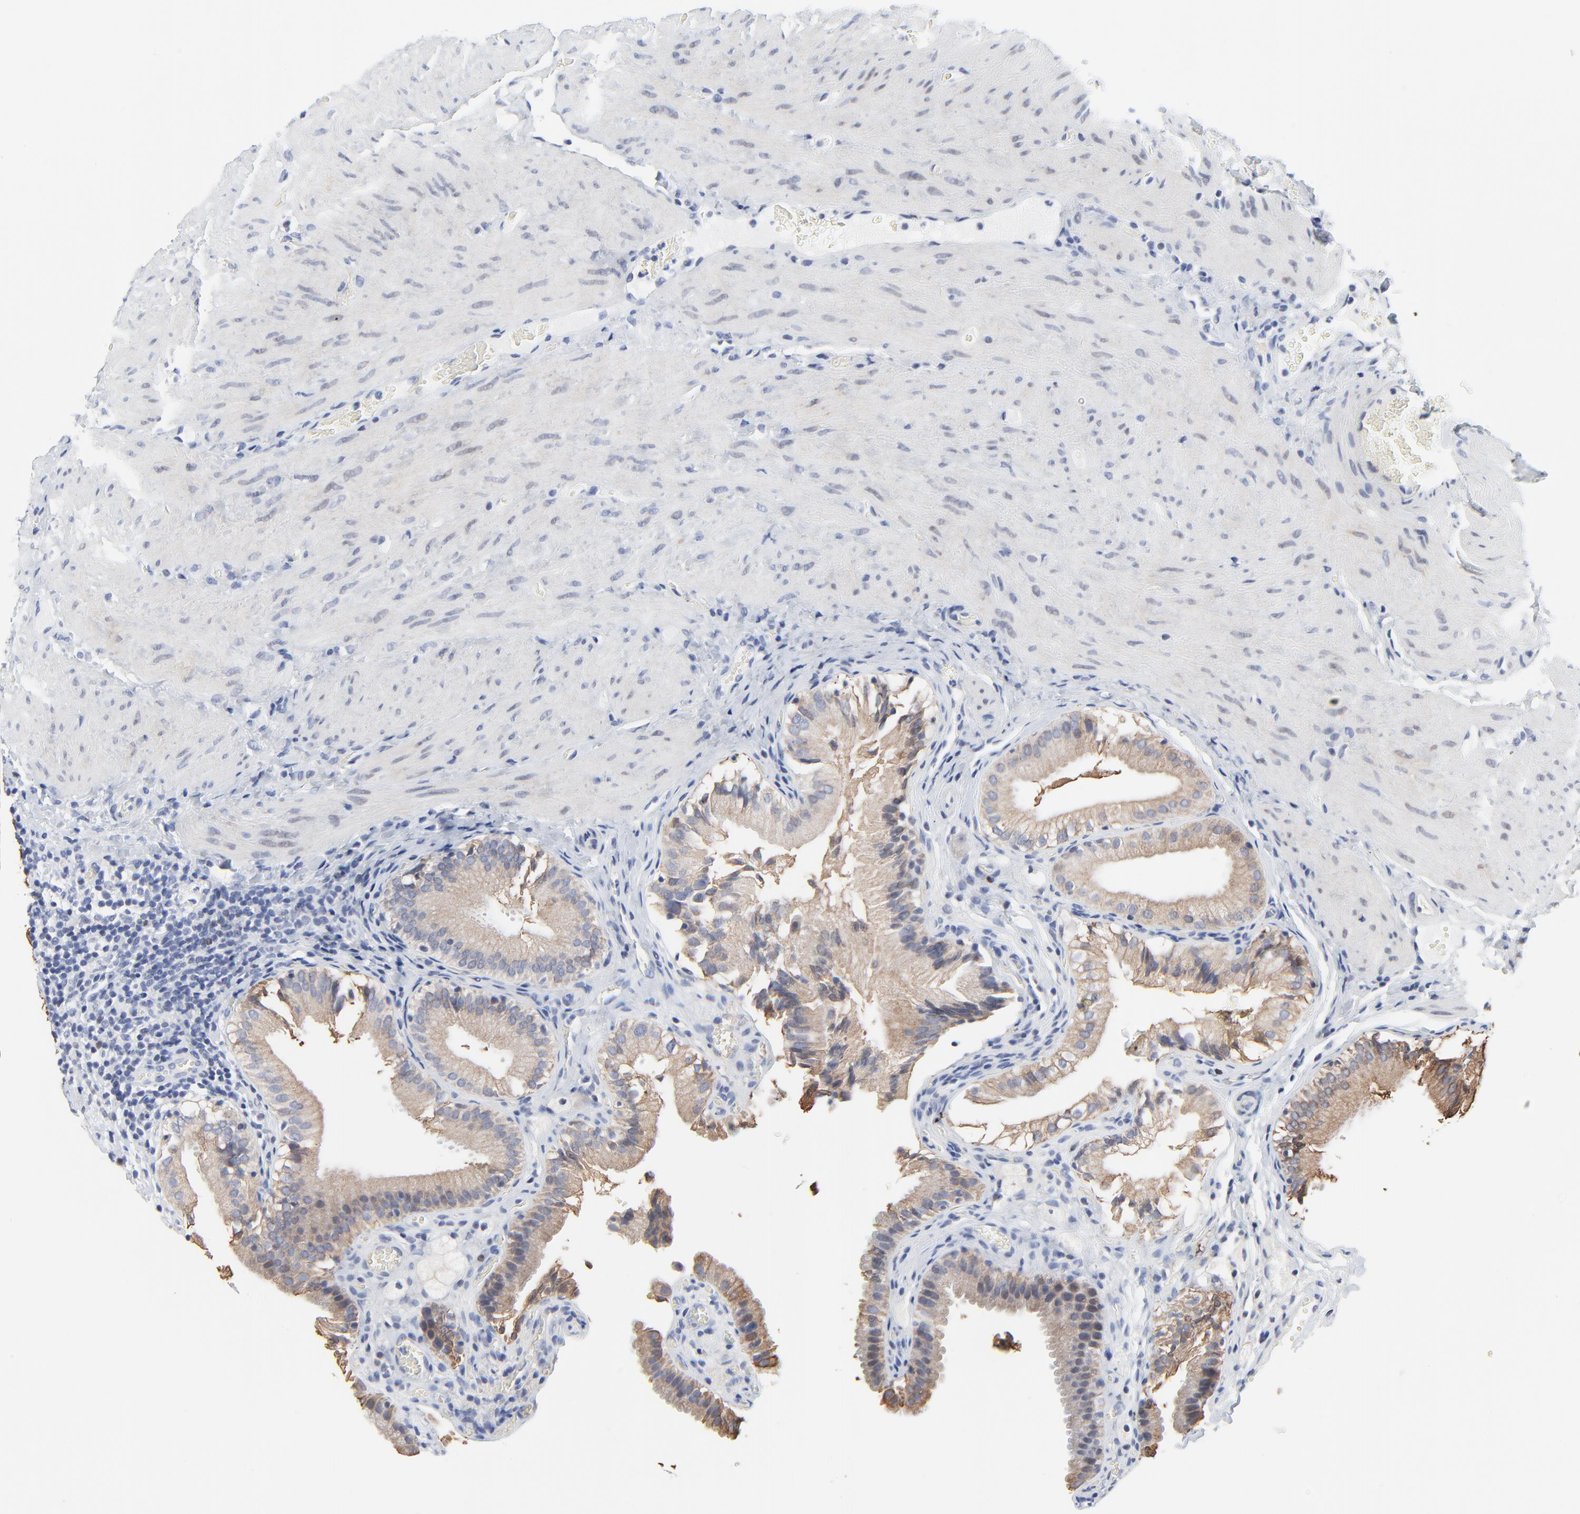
{"staining": {"intensity": "moderate", "quantity": "25%-75%", "location": "cytoplasmic/membranous"}, "tissue": "gallbladder", "cell_type": "Glandular cells", "image_type": "normal", "snomed": [{"axis": "morphology", "description": "Normal tissue, NOS"}, {"axis": "topography", "description": "Gallbladder"}], "caption": "This histopathology image exhibits immunohistochemistry (IHC) staining of normal gallbladder, with medium moderate cytoplasmic/membranous positivity in approximately 25%-75% of glandular cells.", "gene": "LNX1", "patient": {"sex": "female", "age": 24}}